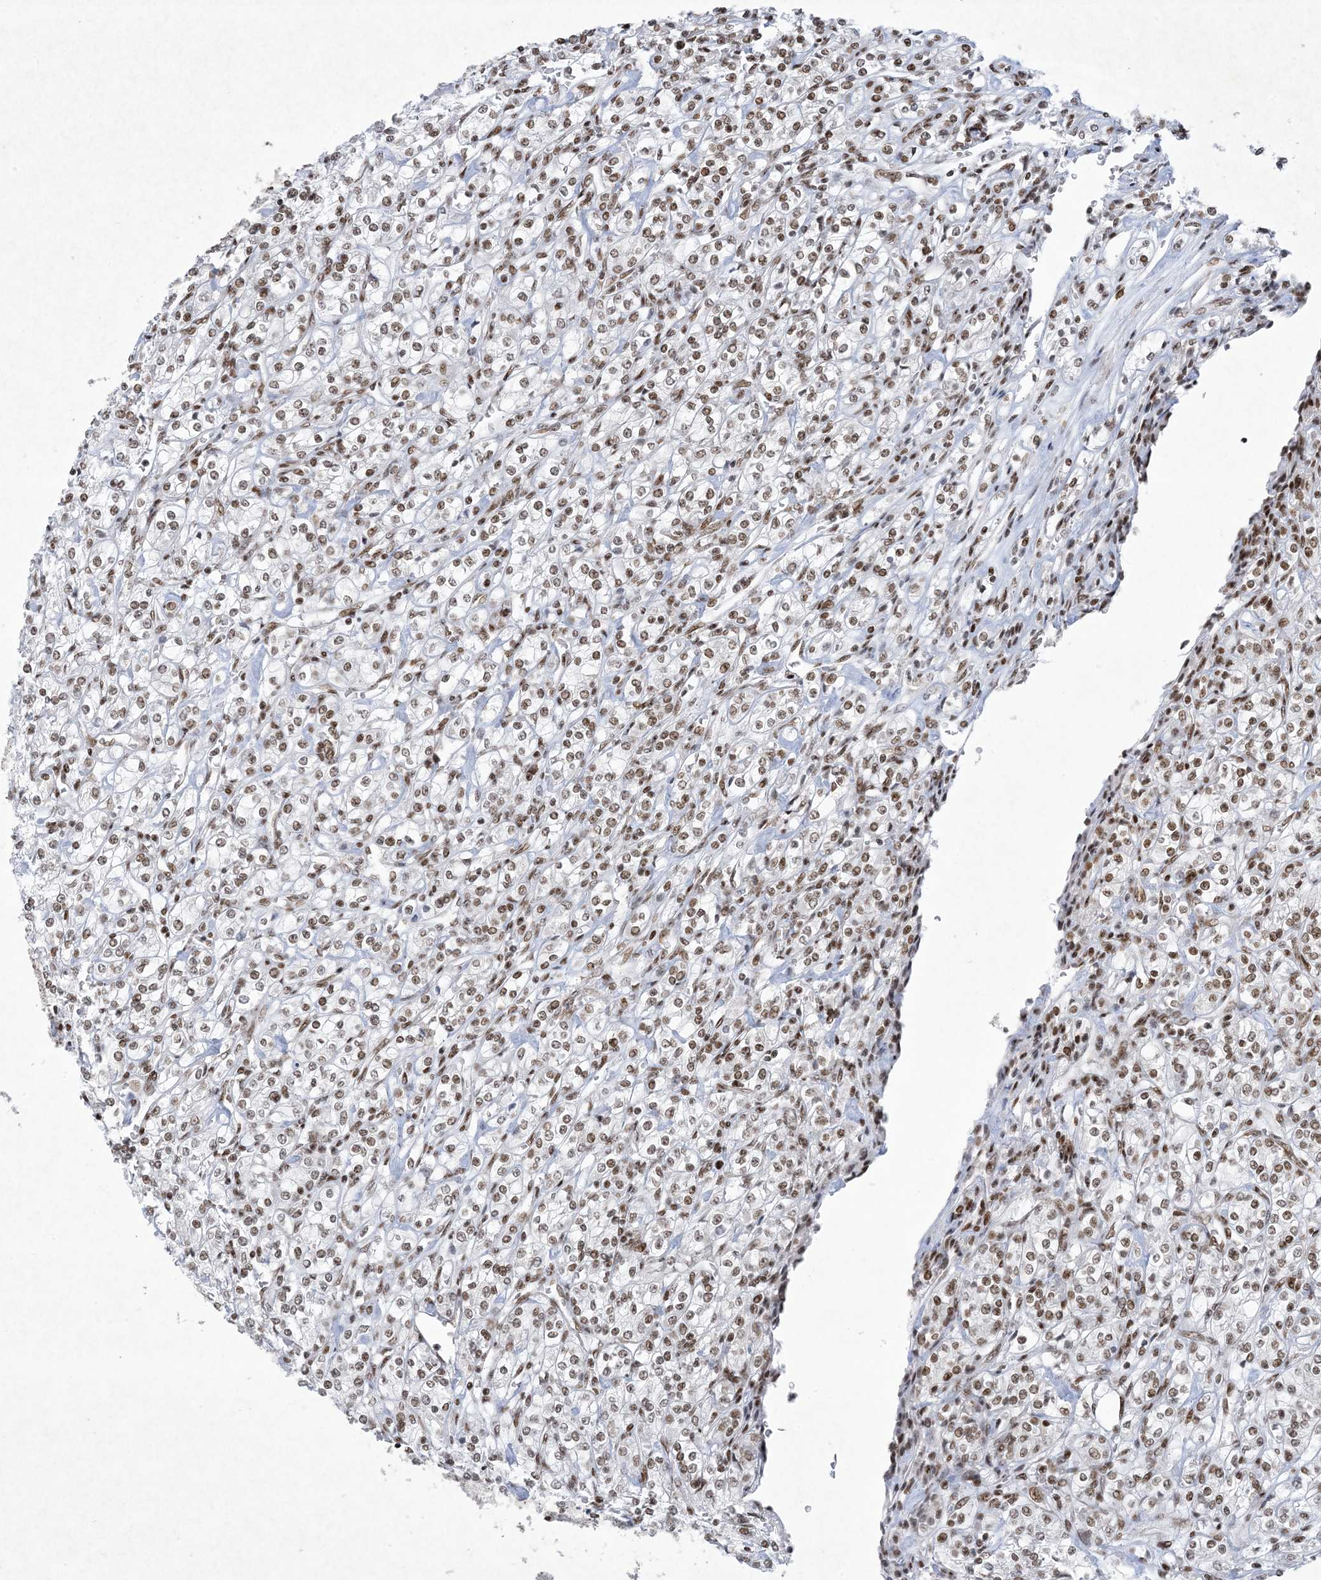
{"staining": {"intensity": "moderate", "quantity": ">75%", "location": "nuclear"}, "tissue": "renal cancer", "cell_type": "Tumor cells", "image_type": "cancer", "snomed": [{"axis": "morphology", "description": "Adenocarcinoma, NOS"}, {"axis": "topography", "description": "Kidney"}], "caption": "DAB (3,3'-diaminobenzidine) immunohistochemical staining of renal adenocarcinoma displays moderate nuclear protein positivity in about >75% of tumor cells.", "gene": "PKNOX2", "patient": {"sex": "male", "age": 77}}